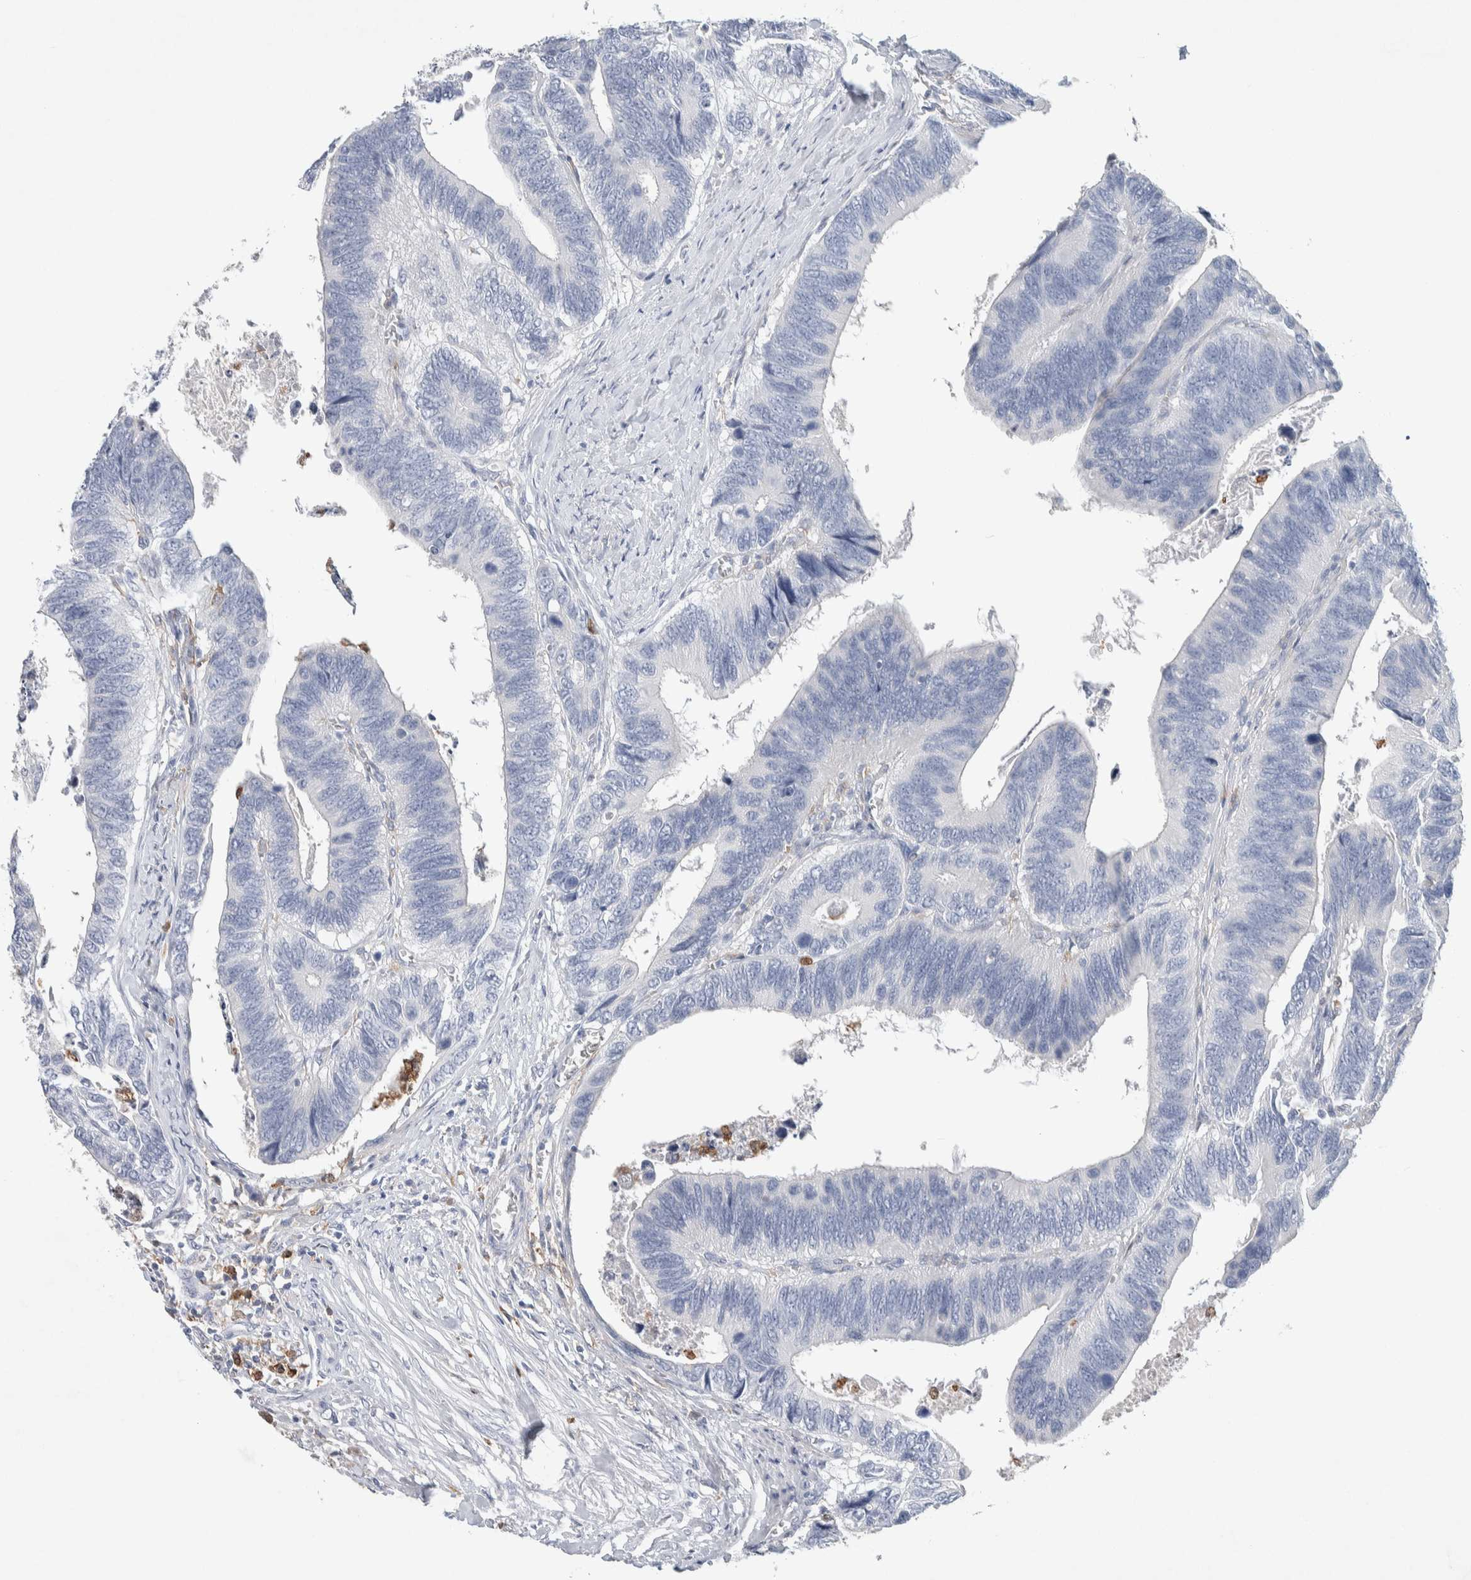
{"staining": {"intensity": "negative", "quantity": "none", "location": "none"}, "tissue": "colorectal cancer", "cell_type": "Tumor cells", "image_type": "cancer", "snomed": [{"axis": "morphology", "description": "Adenocarcinoma, NOS"}, {"axis": "topography", "description": "Colon"}], "caption": "DAB (3,3'-diaminobenzidine) immunohistochemical staining of colorectal cancer shows no significant staining in tumor cells. (DAB IHC visualized using brightfield microscopy, high magnification).", "gene": "NCF2", "patient": {"sex": "male", "age": 72}}